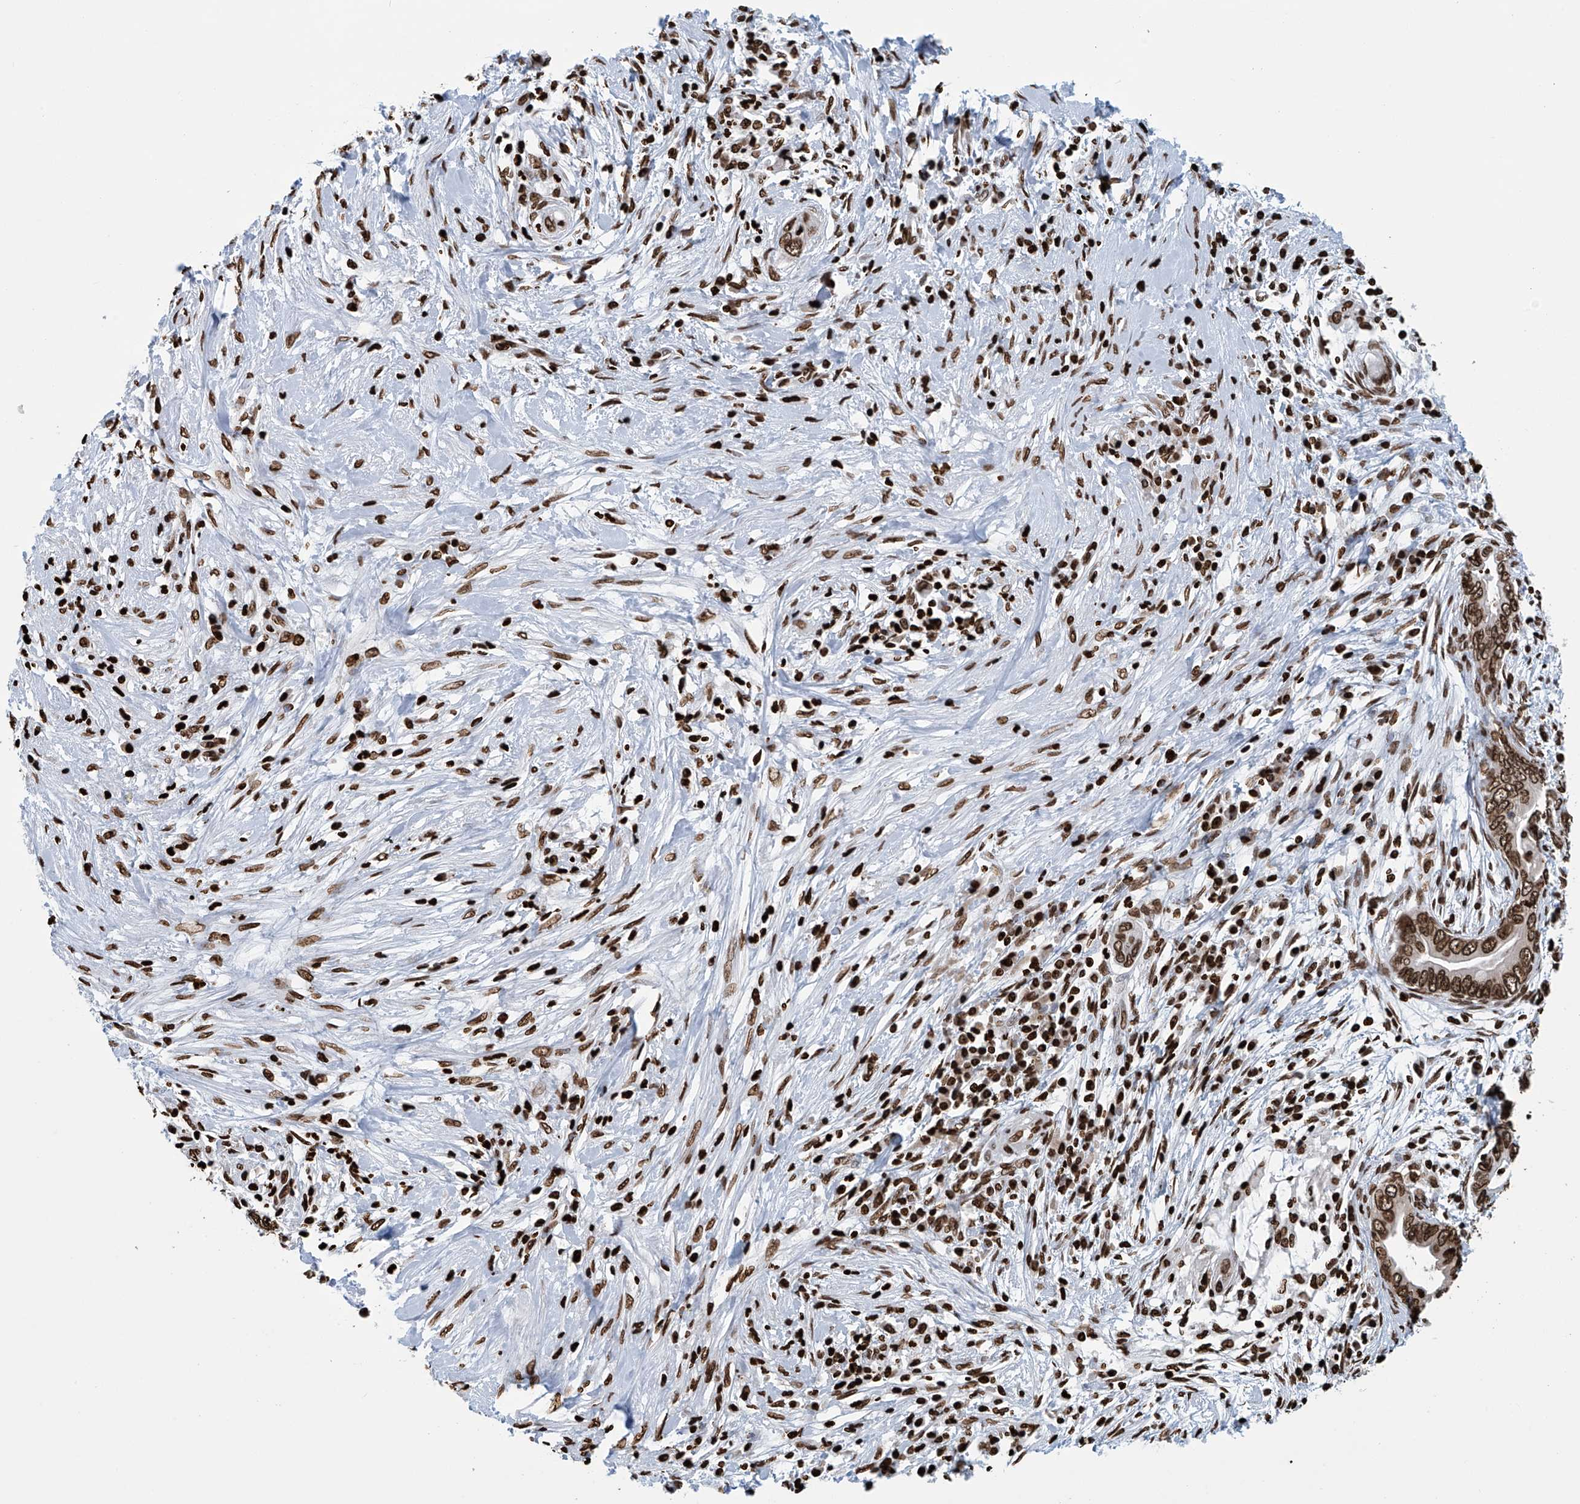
{"staining": {"intensity": "strong", "quantity": ">75%", "location": "nuclear"}, "tissue": "pancreatic cancer", "cell_type": "Tumor cells", "image_type": "cancer", "snomed": [{"axis": "morphology", "description": "Adenocarcinoma, NOS"}, {"axis": "topography", "description": "Pancreas"}], "caption": "Protein expression analysis of pancreatic cancer (adenocarcinoma) displays strong nuclear expression in about >75% of tumor cells.", "gene": "DPPA2", "patient": {"sex": "male", "age": 75}}